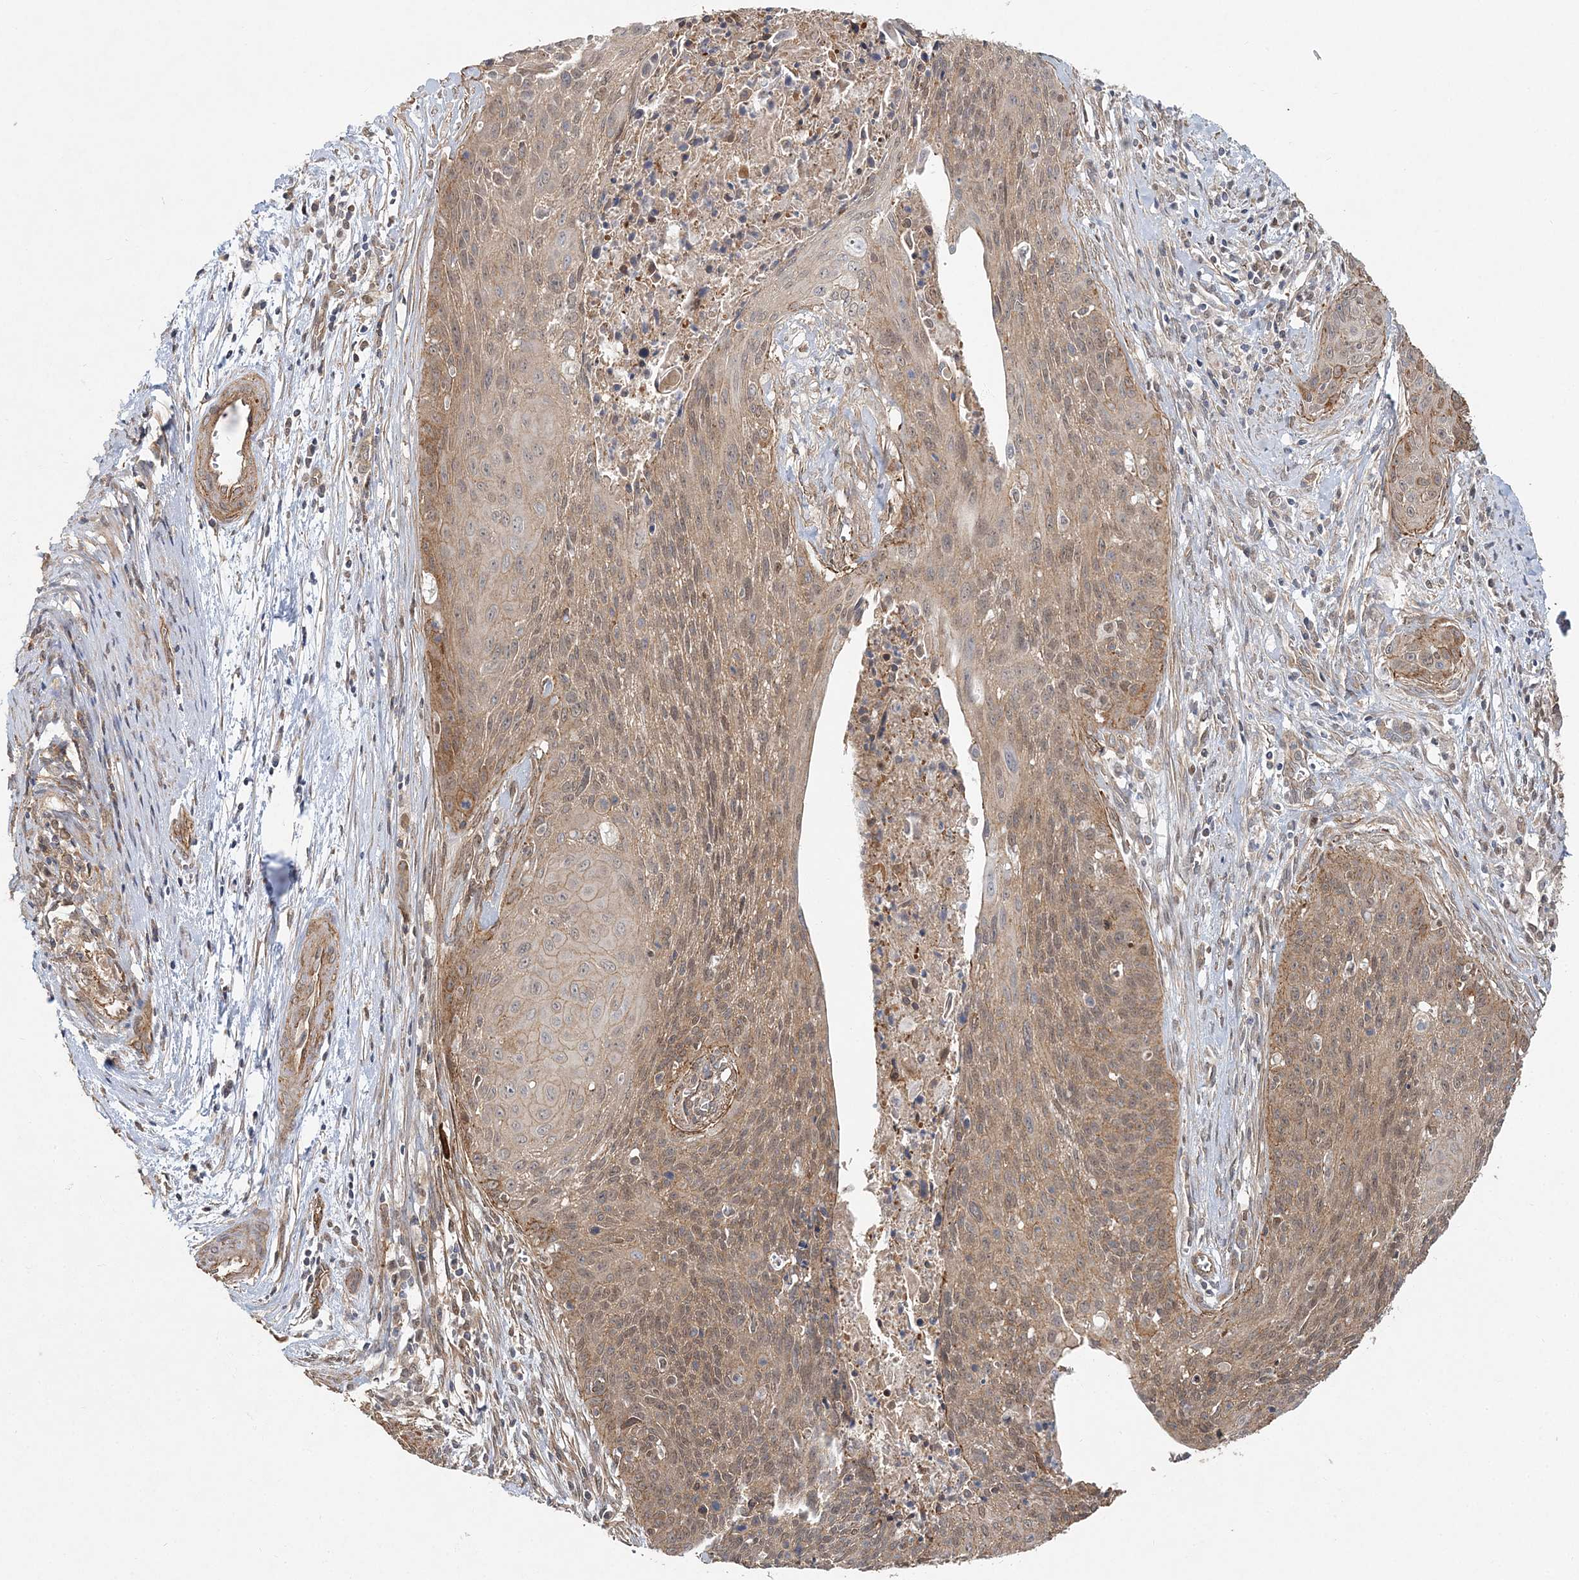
{"staining": {"intensity": "moderate", "quantity": ">75%", "location": "cytoplasmic/membranous"}, "tissue": "cervical cancer", "cell_type": "Tumor cells", "image_type": "cancer", "snomed": [{"axis": "morphology", "description": "Squamous cell carcinoma, NOS"}, {"axis": "topography", "description": "Cervix"}], "caption": "Cervical cancer (squamous cell carcinoma) stained with DAB immunohistochemistry (IHC) exhibits medium levels of moderate cytoplasmic/membranous expression in approximately >75% of tumor cells.", "gene": "MAT2B", "patient": {"sex": "female", "age": 55}}